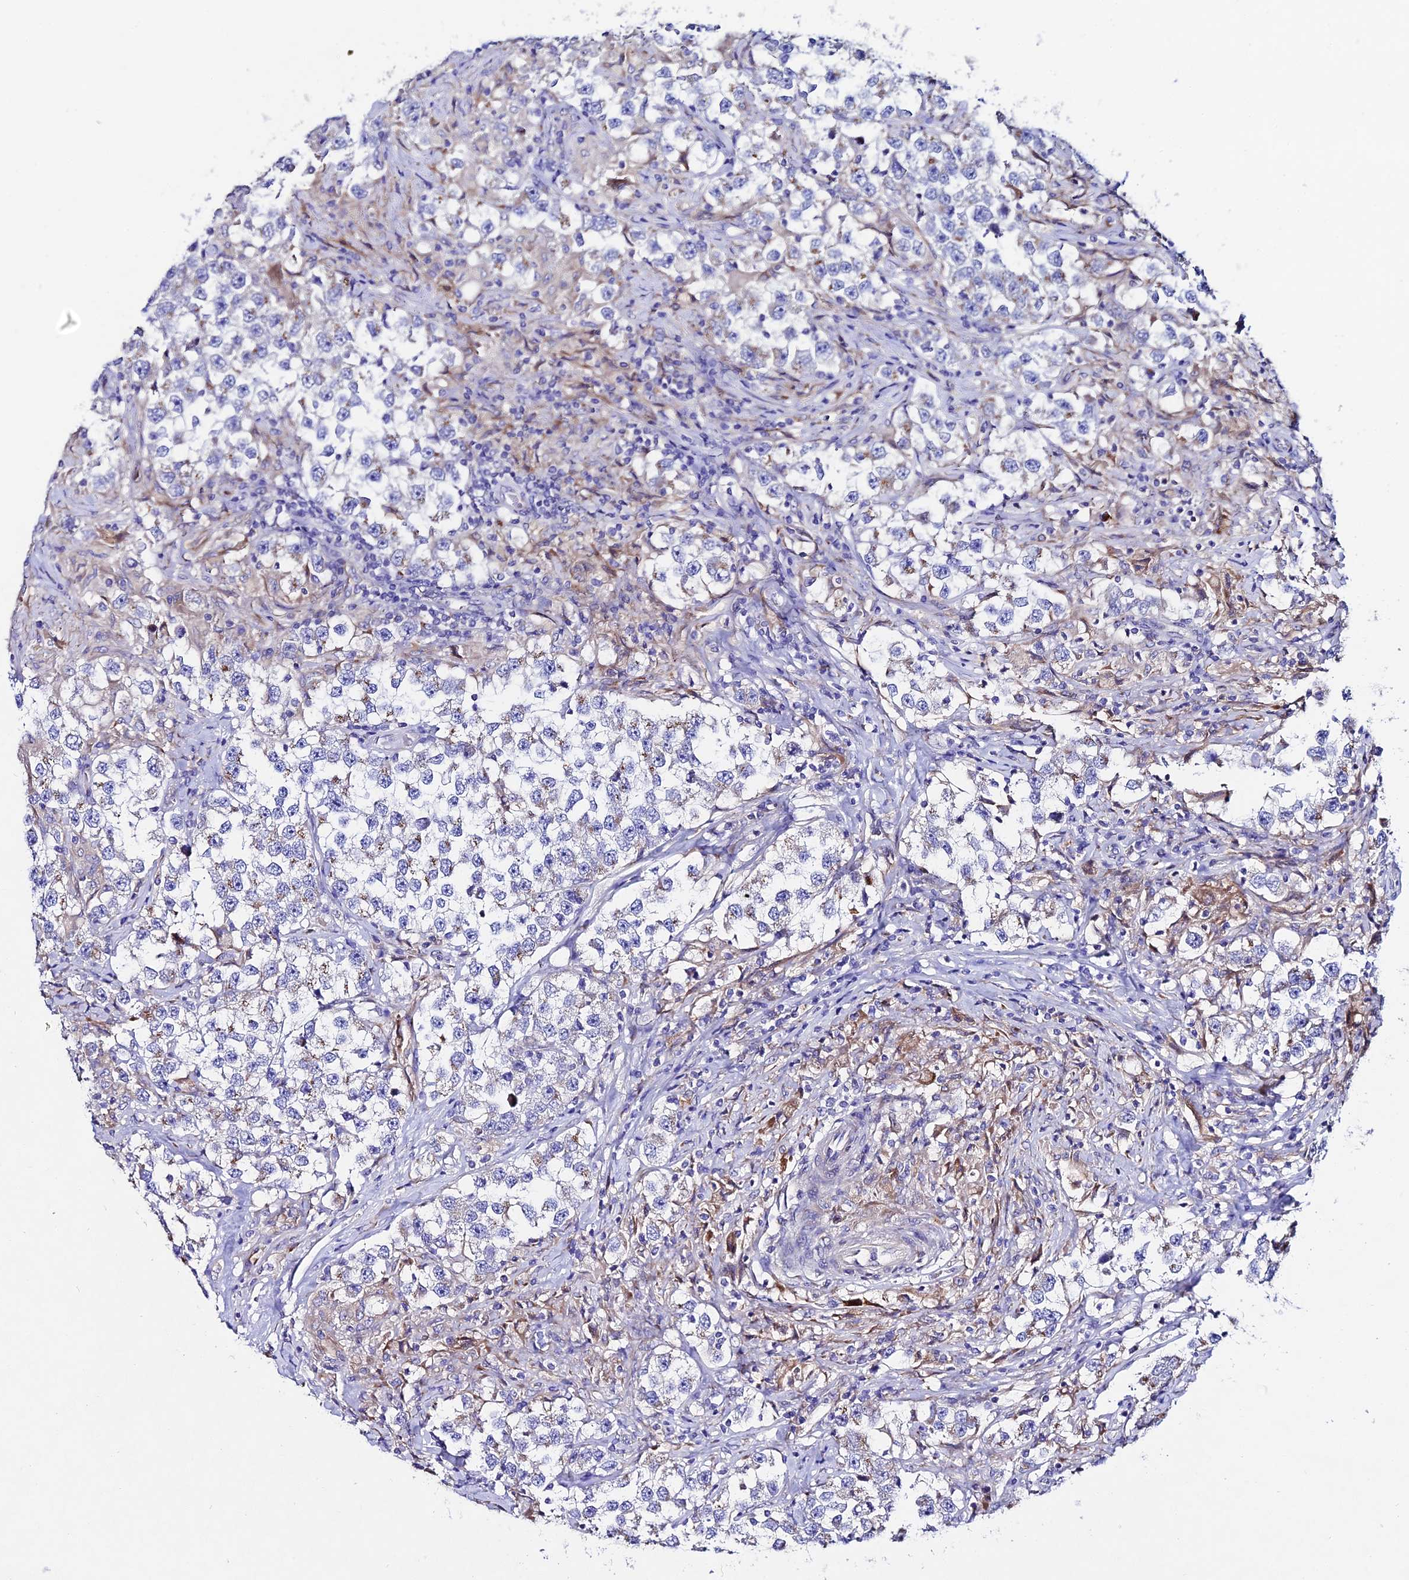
{"staining": {"intensity": "weak", "quantity": "<25%", "location": "cytoplasmic/membranous"}, "tissue": "testis cancer", "cell_type": "Tumor cells", "image_type": "cancer", "snomed": [{"axis": "morphology", "description": "Seminoma, NOS"}, {"axis": "topography", "description": "Testis"}], "caption": "Tumor cells show no significant staining in testis cancer.", "gene": "OR51Q1", "patient": {"sex": "male", "age": 46}}